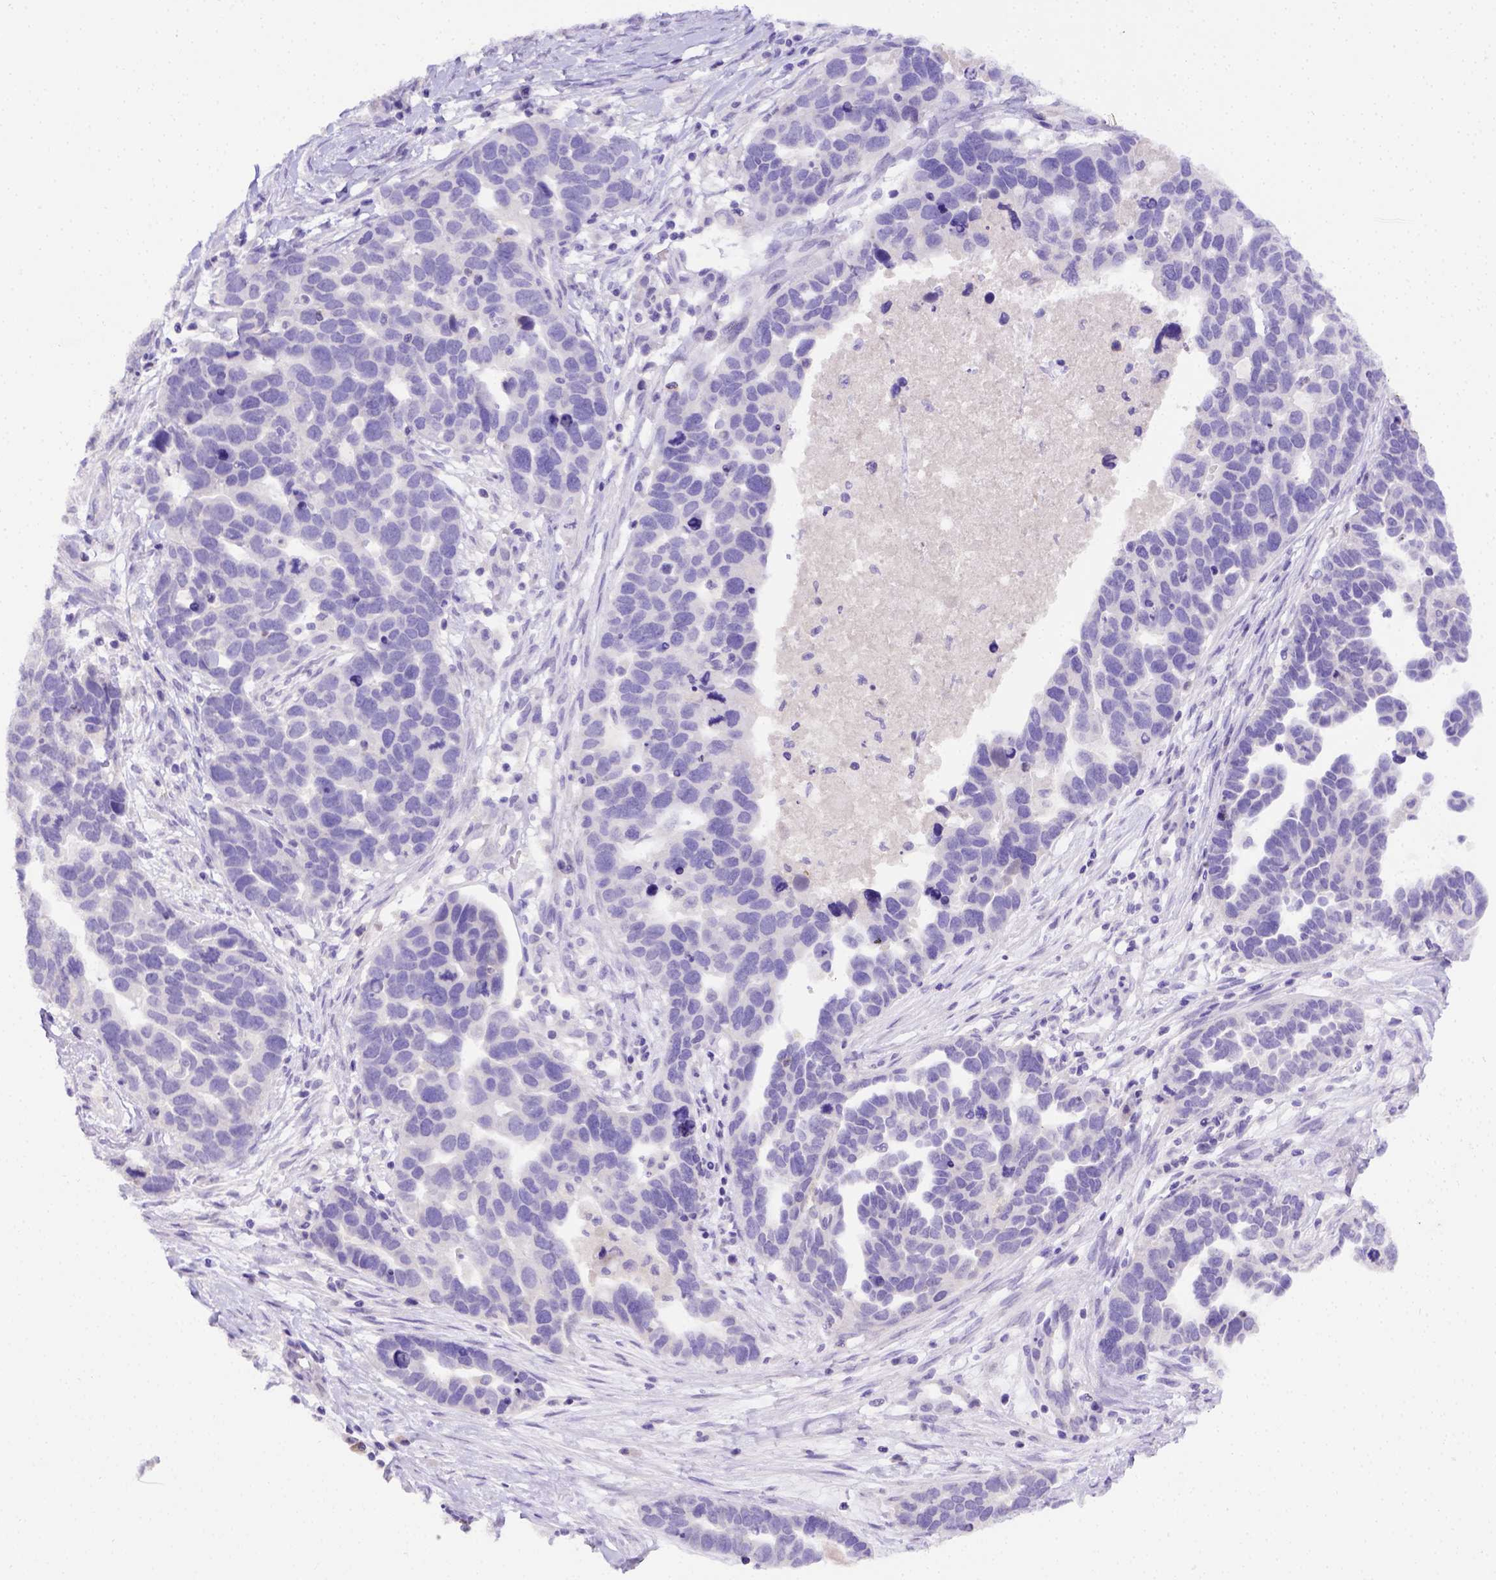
{"staining": {"intensity": "negative", "quantity": "none", "location": "none"}, "tissue": "ovarian cancer", "cell_type": "Tumor cells", "image_type": "cancer", "snomed": [{"axis": "morphology", "description": "Cystadenocarcinoma, serous, NOS"}, {"axis": "topography", "description": "Ovary"}], "caption": "Immunohistochemical staining of ovarian cancer (serous cystadenocarcinoma) demonstrates no significant staining in tumor cells. The staining was performed using DAB to visualize the protein expression in brown, while the nuclei were stained in blue with hematoxylin (Magnification: 20x).", "gene": "B3GAT1", "patient": {"sex": "female", "age": 54}}